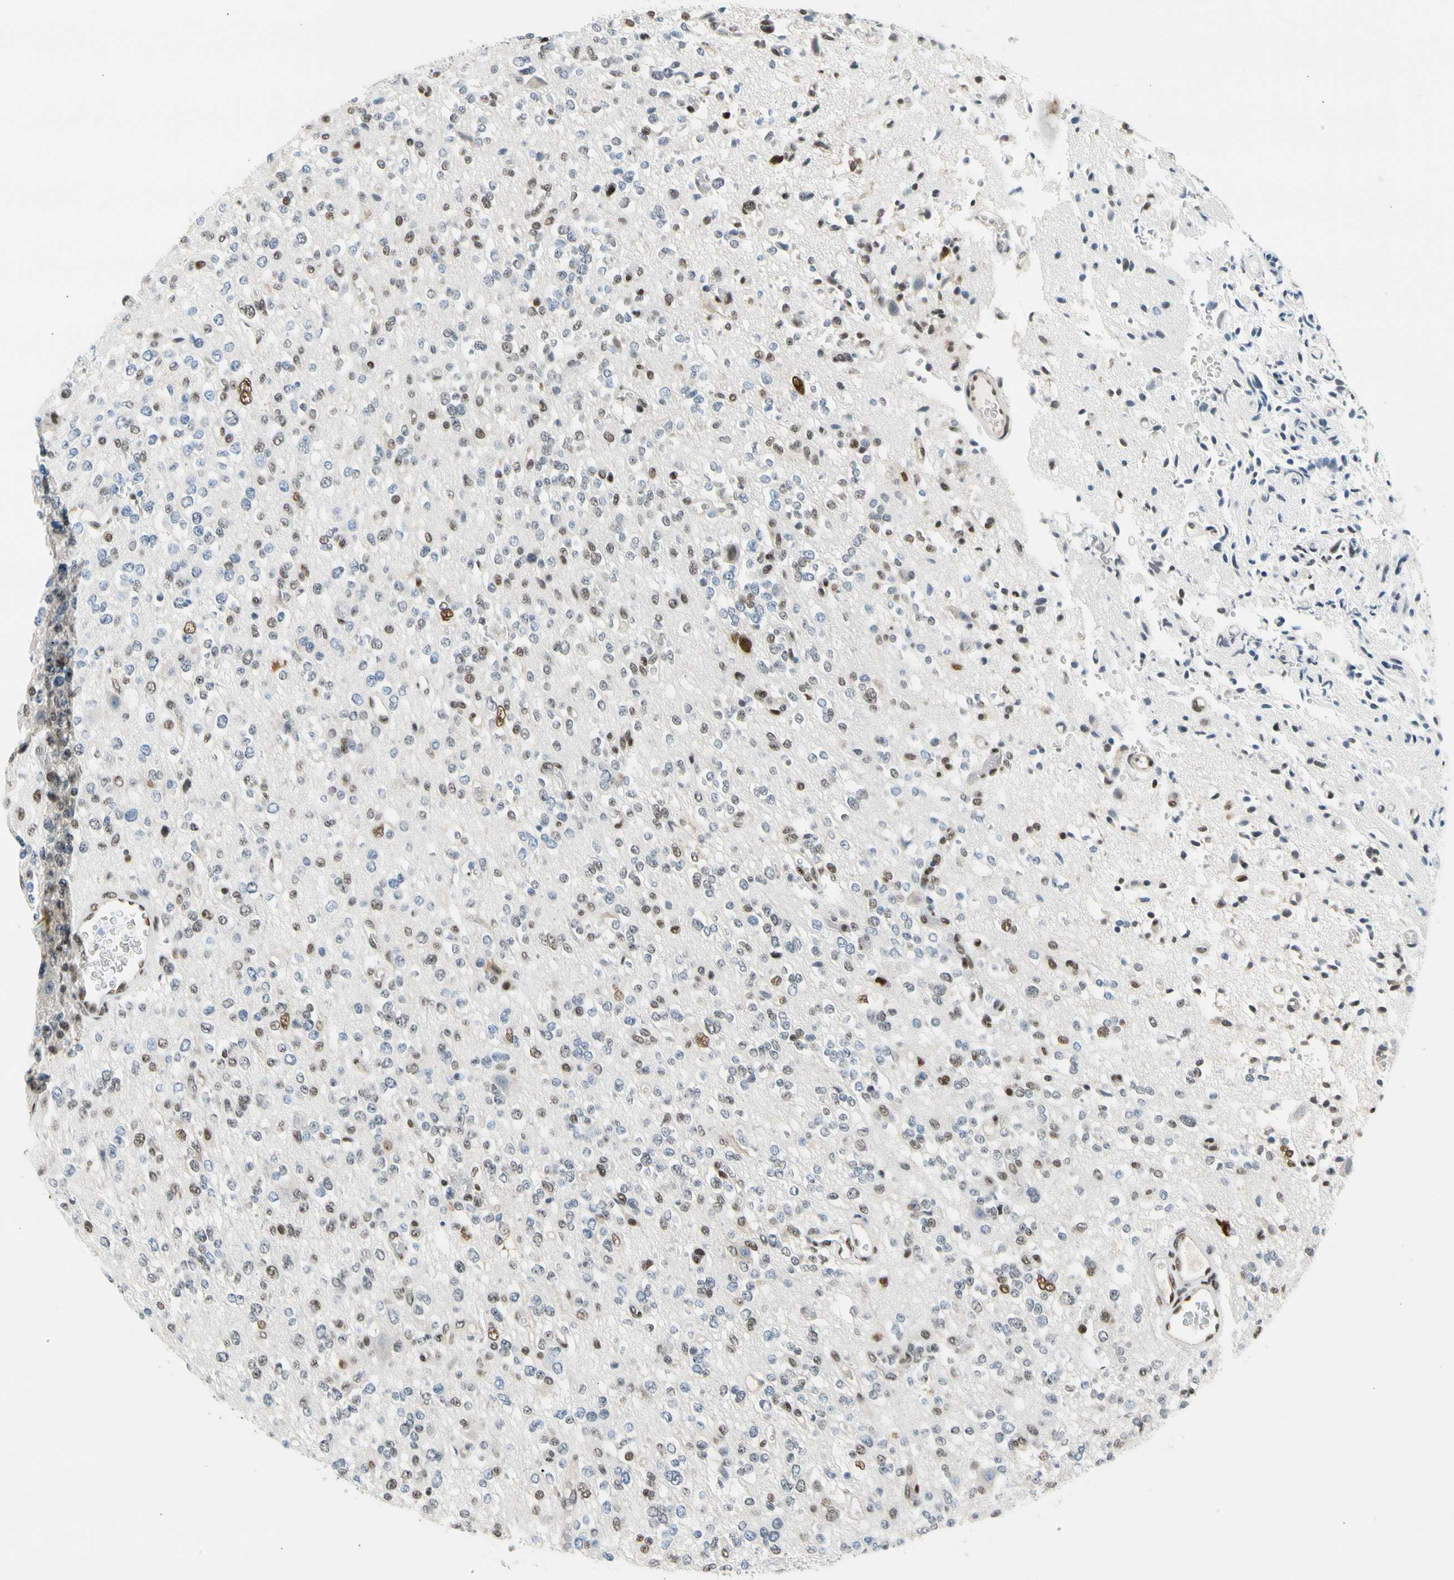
{"staining": {"intensity": "moderate", "quantity": "25%-75%", "location": "nuclear"}, "tissue": "glioma", "cell_type": "Tumor cells", "image_type": "cancer", "snomed": [{"axis": "morphology", "description": "Glioma, malignant, Low grade"}, {"axis": "topography", "description": "Brain"}], "caption": "A brown stain labels moderate nuclear expression of a protein in malignant glioma (low-grade) tumor cells.", "gene": "NFIA", "patient": {"sex": "male", "age": 38}}